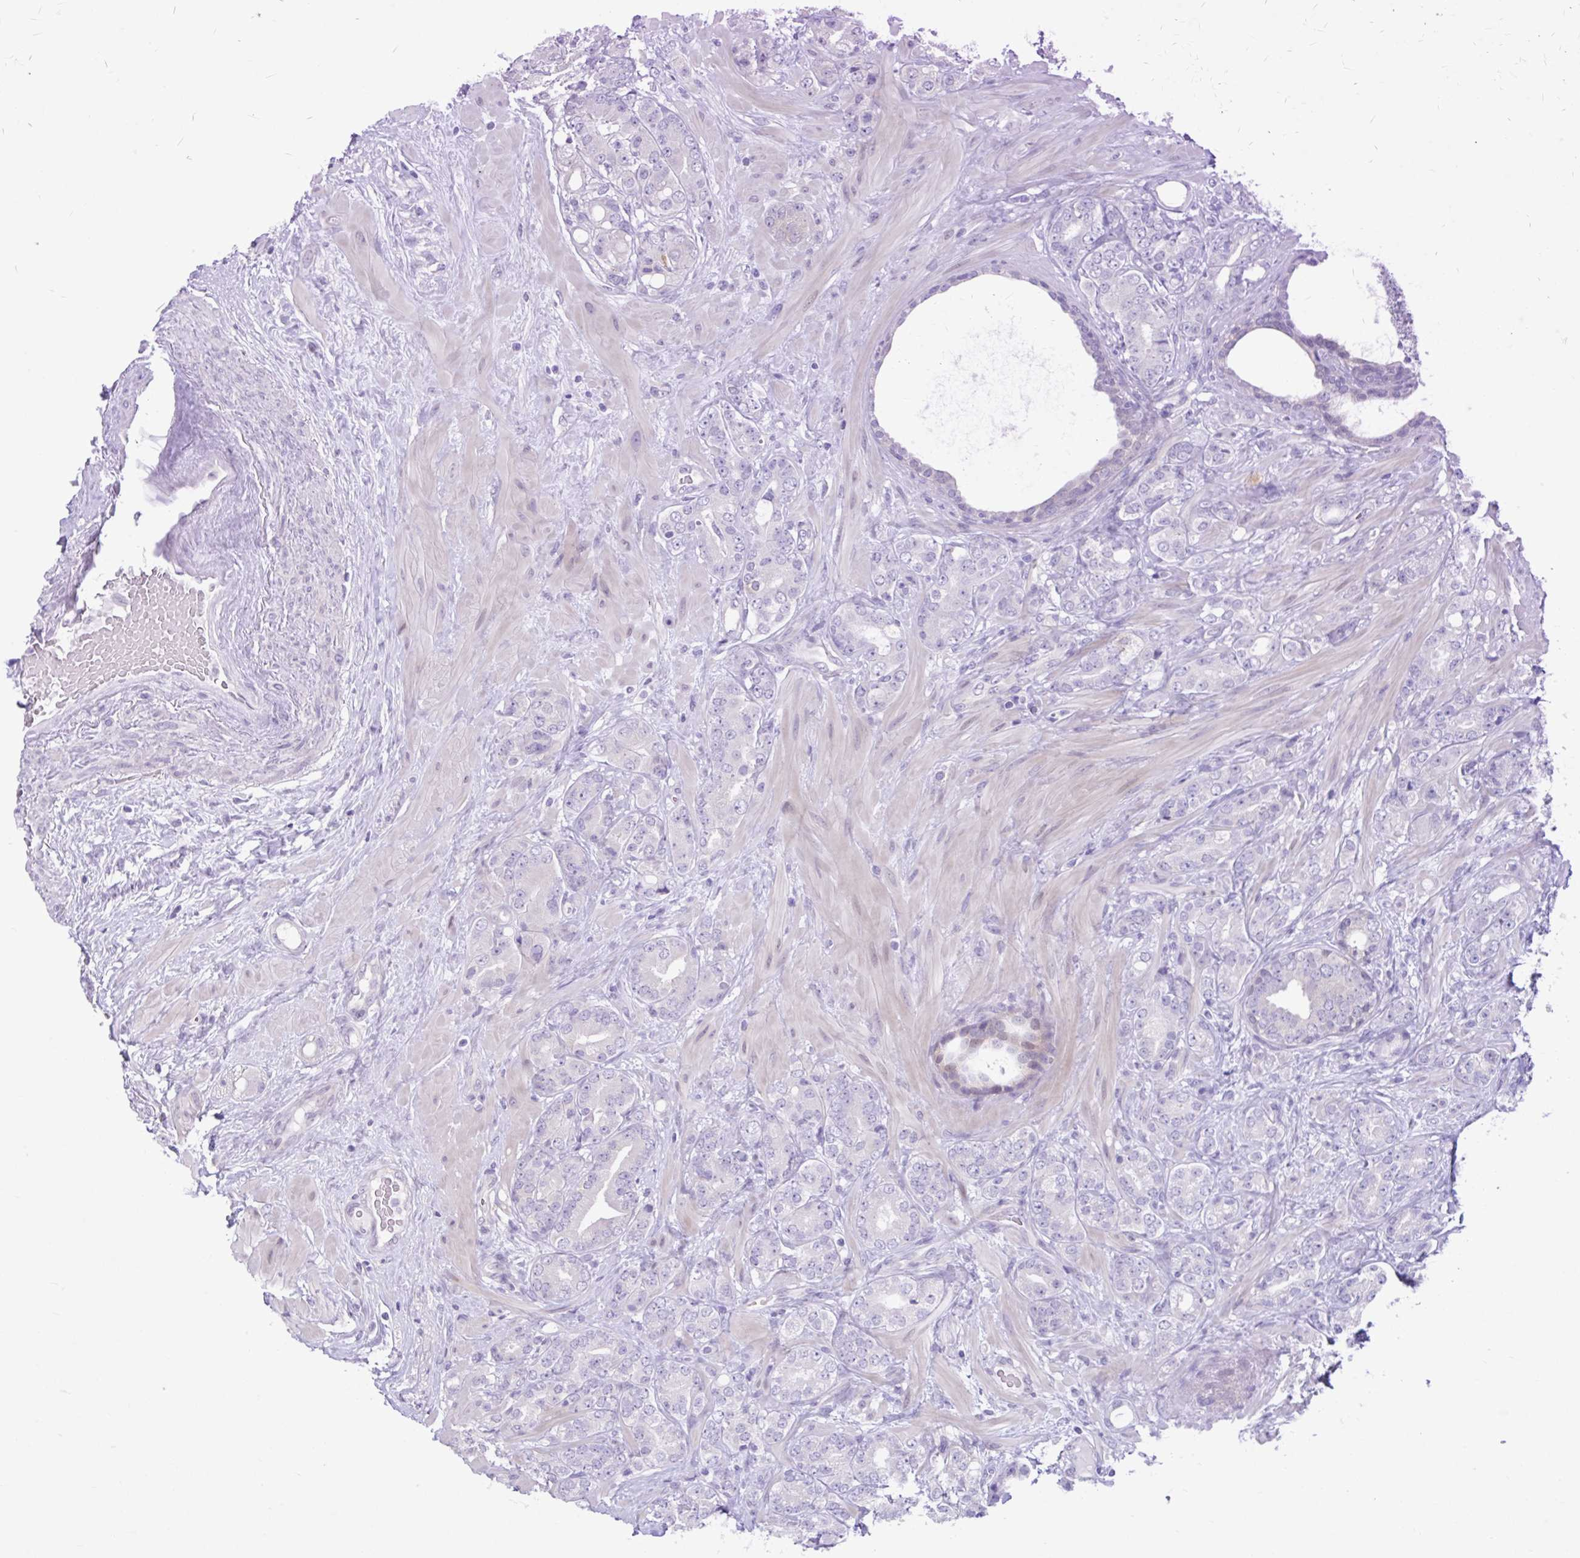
{"staining": {"intensity": "negative", "quantity": "none", "location": "none"}, "tissue": "prostate cancer", "cell_type": "Tumor cells", "image_type": "cancer", "snomed": [{"axis": "morphology", "description": "Adenocarcinoma, High grade"}, {"axis": "topography", "description": "Prostate"}], "caption": "This is an immunohistochemistry (IHC) photomicrograph of human prostate cancer (high-grade adenocarcinoma). There is no expression in tumor cells.", "gene": "FAM153A", "patient": {"sex": "male", "age": 62}}